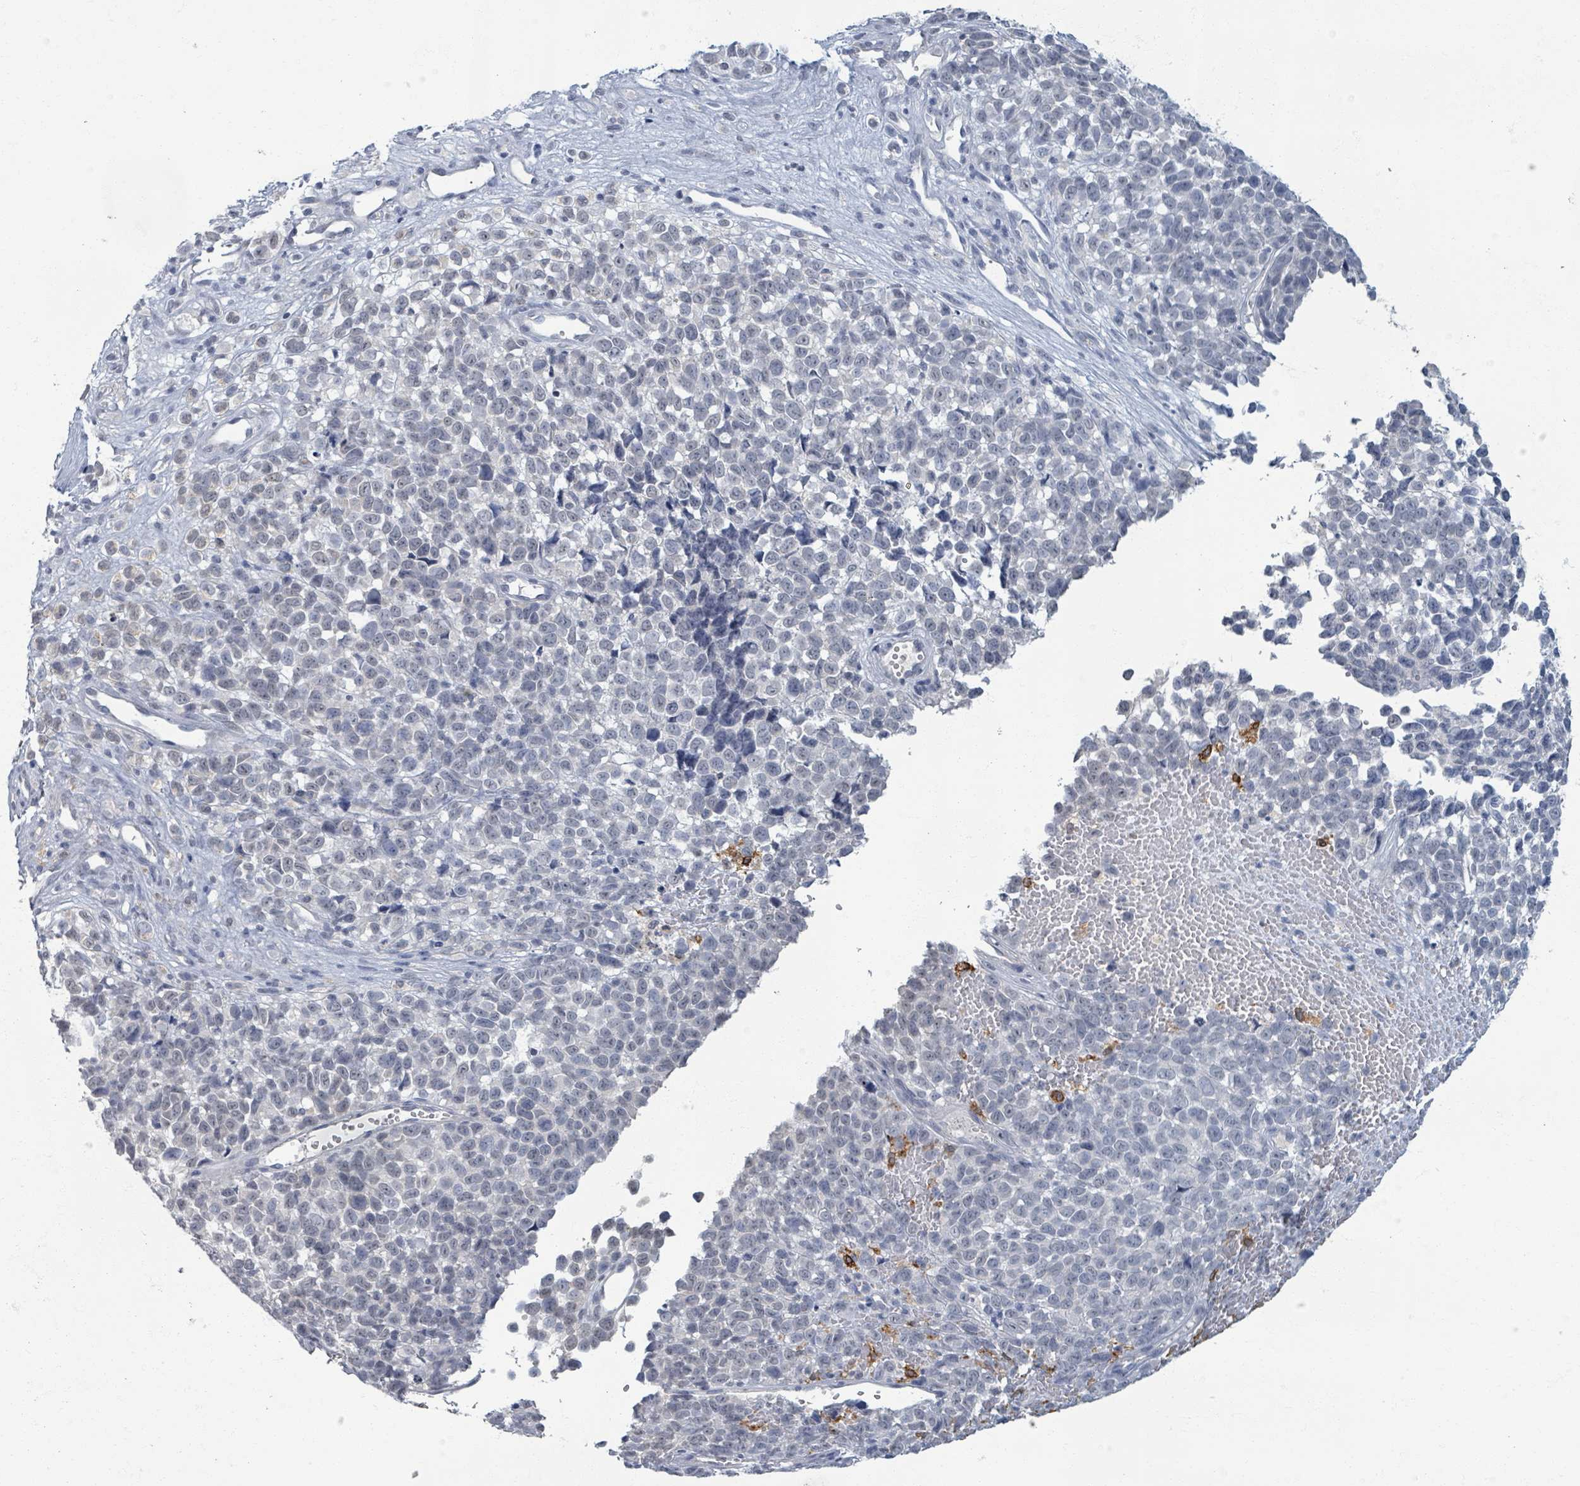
{"staining": {"intensity": "negative", "quantity": "none", "location": "none"}, "tissue": "melanoma", "cell_type": "Tumor cells", "image_type": "cancer", "snomed": [{"axis": "morphology", "description": "Malignant melanoma, NOS"}, {"axis": "topography", "description": "Nose, NOS"}], "caption": "Melanoma stained for a protein using IHC reveals no positivity tumor cells.", "gene": "WNT11", "patient": {"sex": "female", "age": 48}}